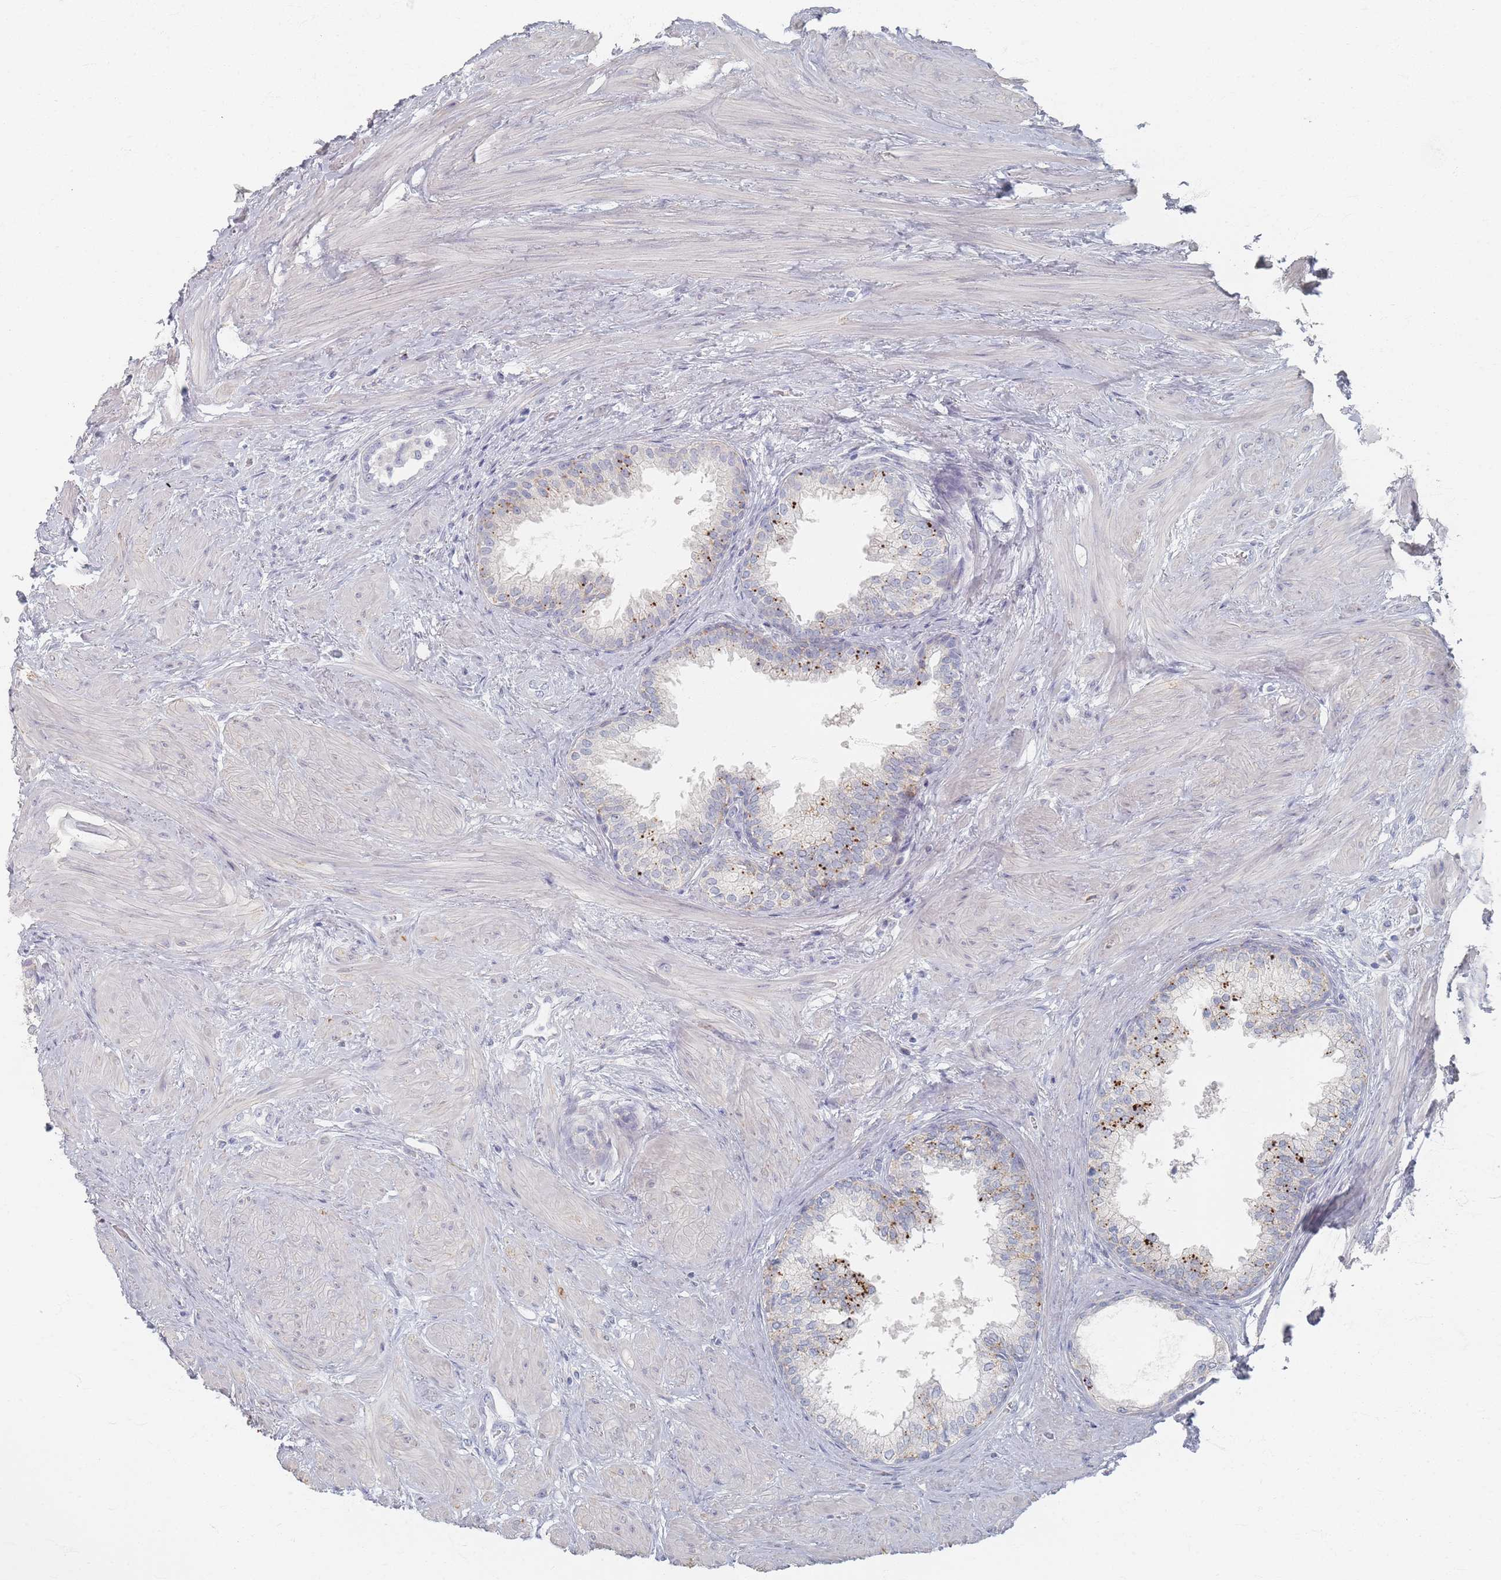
{"staining": {"intensity": "strong", "quantity": "25%-75%", "location": "cytoplasmic/membranous"}, "tissue": "prostate", "cell_type": "Glandular cells", "image_type": "normal", "snomed": [{"axis": "morphology", "description": "Normal tissue, NOS"}, {"axis": "topography", "description": "Prostate"}], "caption": "Prostate stained for a protein shows strong cytoplasmic/membranous positivity in glandular cells. (Brightfield microscopy of DAB IHC at high magnification).", "gene": "ENSG00000251357", "patient": {"sex": "male", "age": 48}}